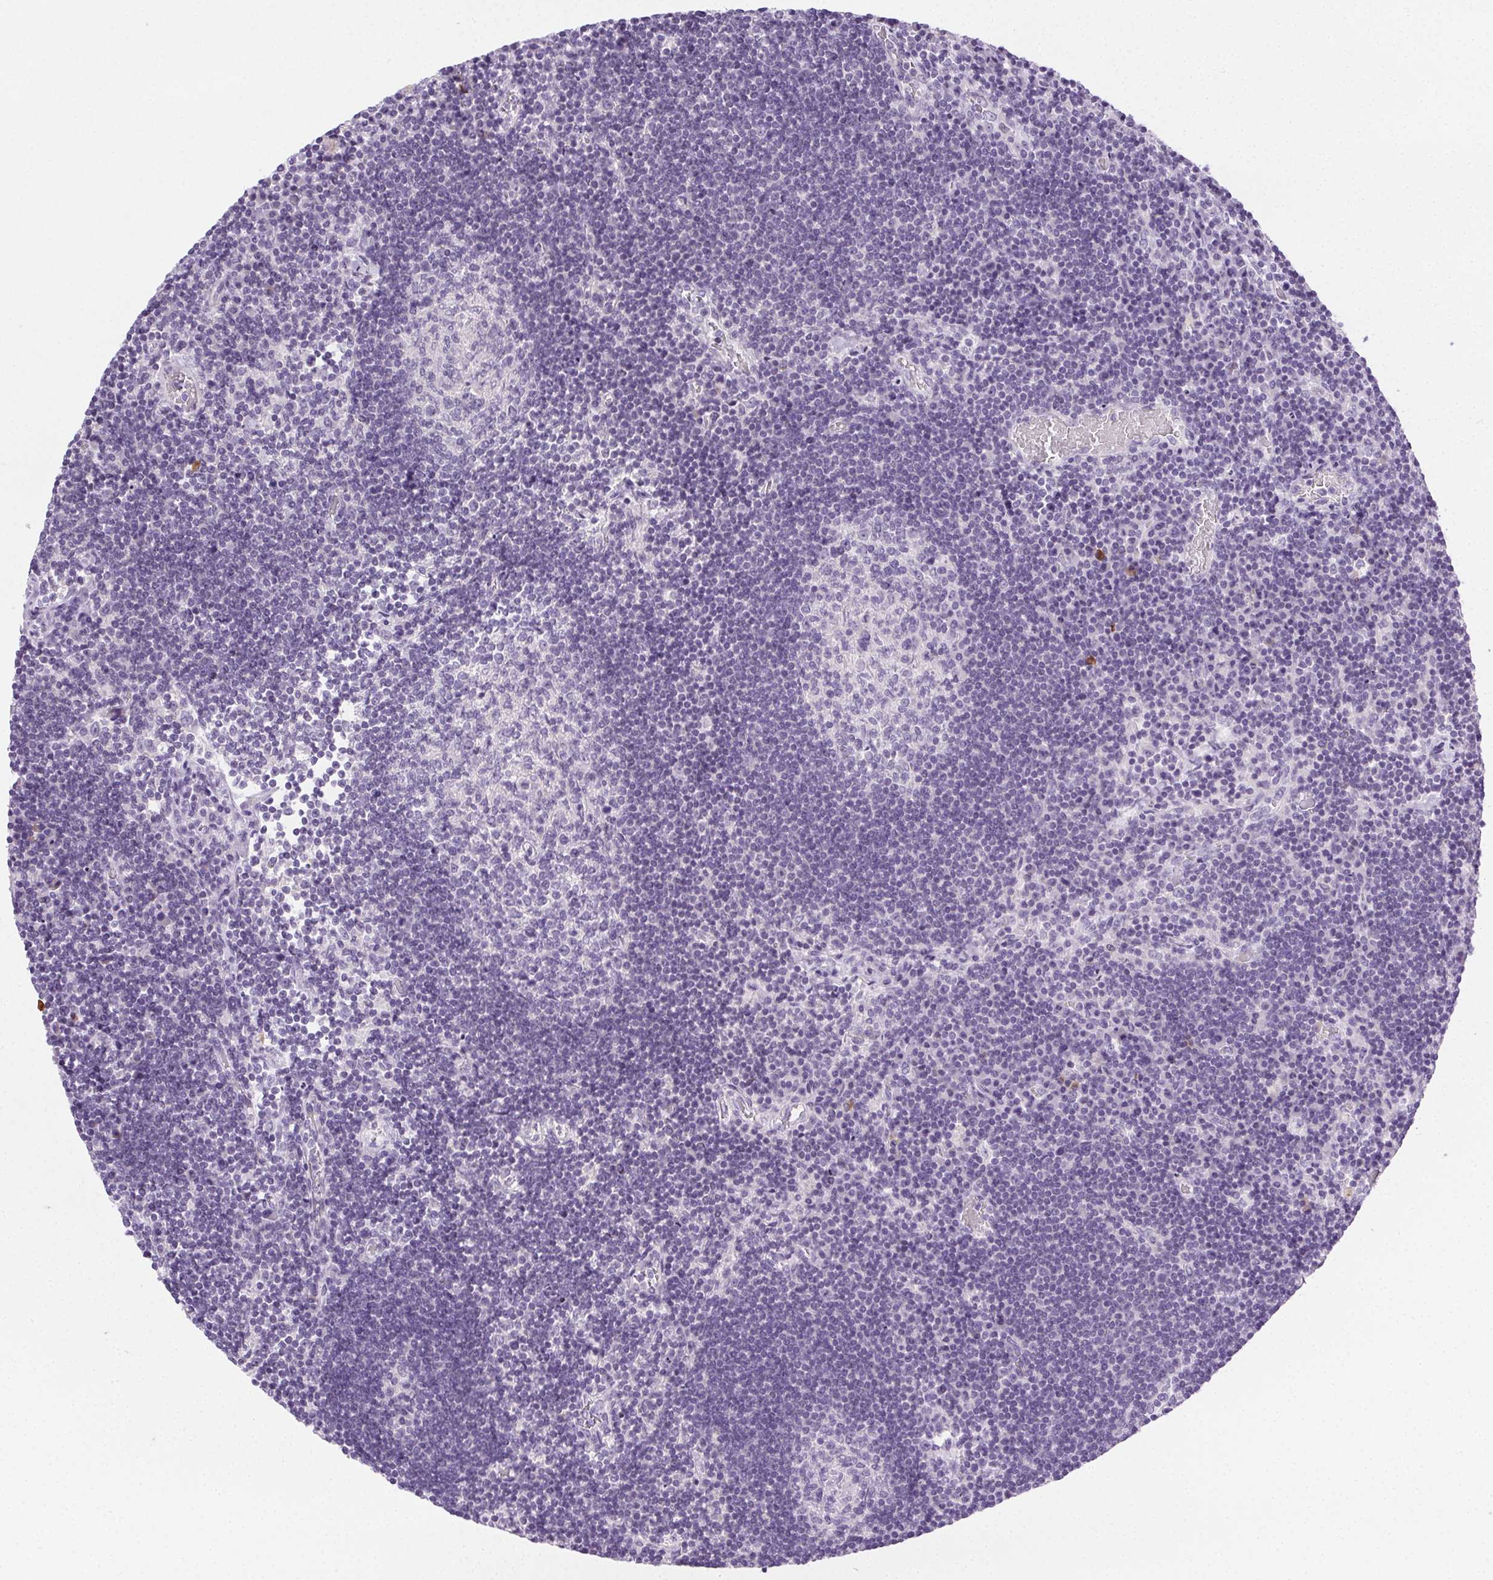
{"staining": {"intensity": "negative", "quantity": "none", "location": "none"}, "tissue": "lymph node", "cell_type": "Germinal center cells", "image_type": "normal", "snomed": [{"axis": "morphology", "description": "Normal tissue, NOS"}, {"axis": "topography", "description": "Lymph node"}], "caption": "IHC micrograph of benign lymph node stained for a protein (brown), which reveals no staining in germinal center cells.", "gene": "C20orf85", "patient": {"sex": "male", "age": 67}}